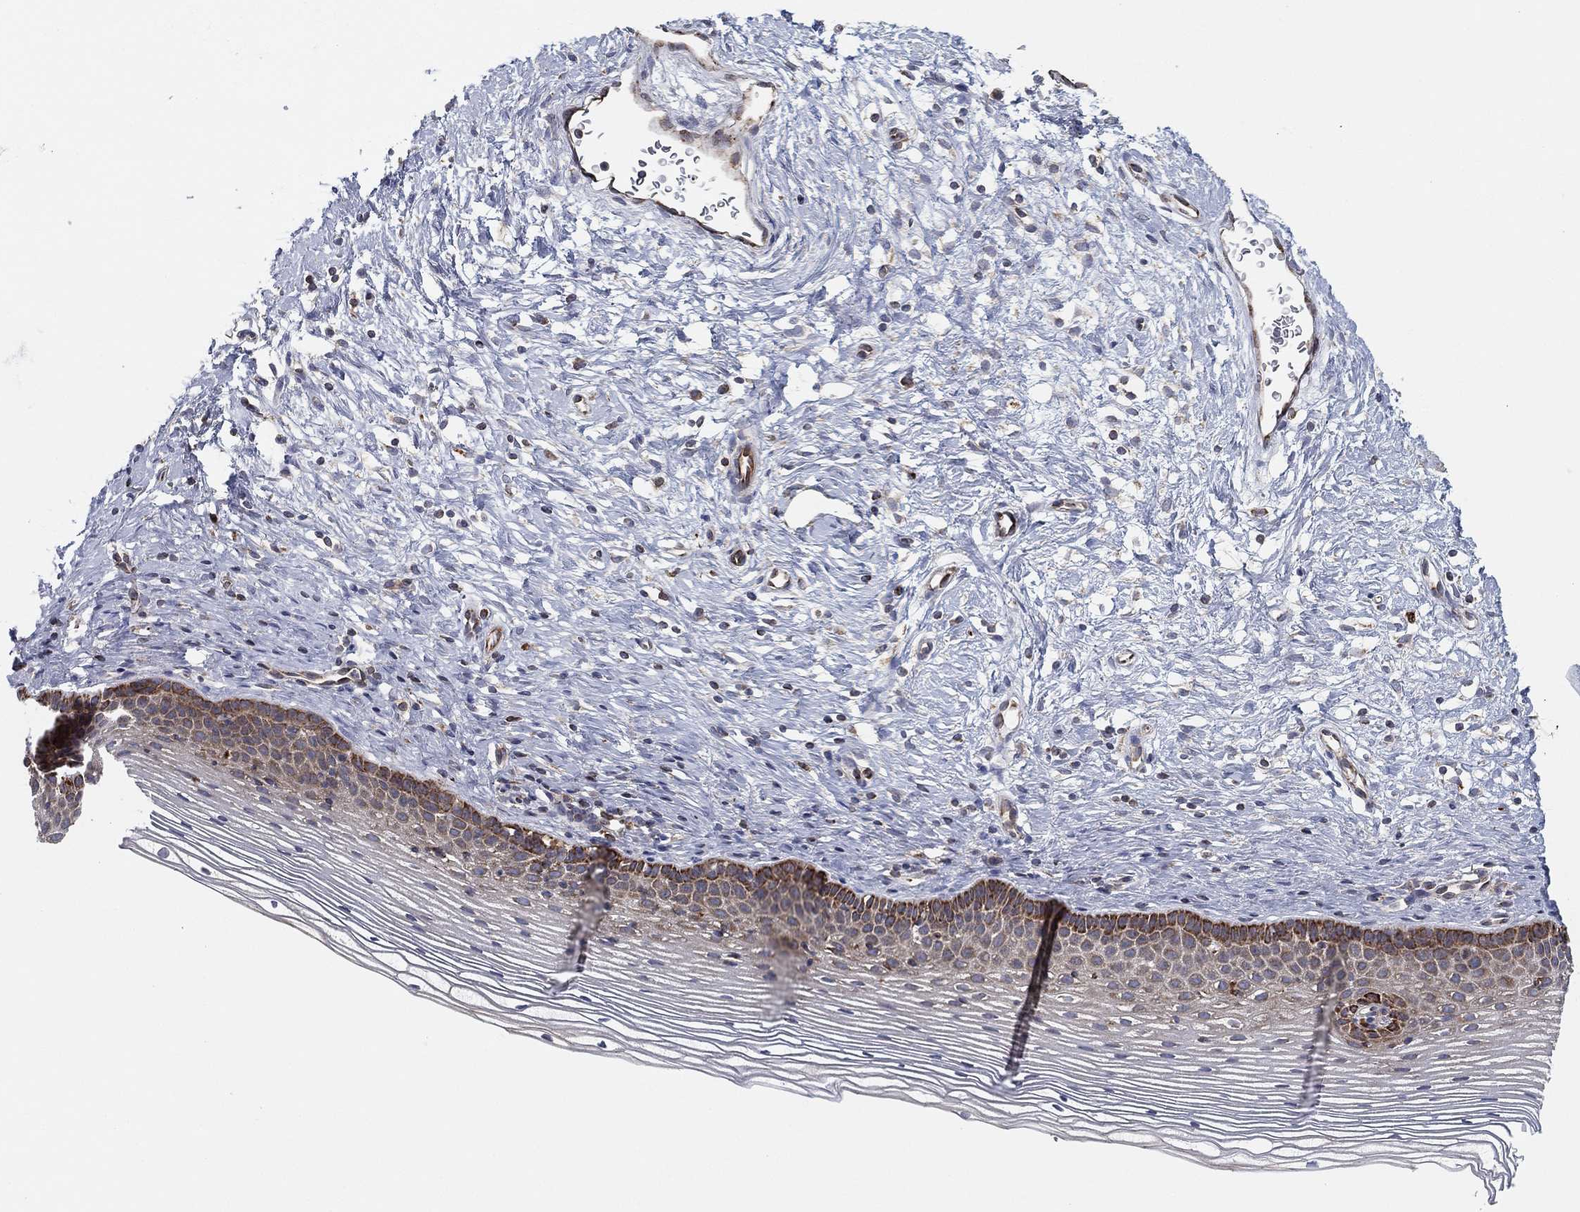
{"staining": {"intensity": "strong", "quantity": "<25%", "location": "cytoplasmic/membranous"}, "tissue": "cervix", "cell_type": "Squamous epithelial cells", "image_type": "normal", "snomed": [{"axis": "morphology", "description": "Normal tissue, NOS"}, {"axis": "topography", "description": "Cervix"}], "caption": "Immunohistochemistry photomicrograph of normal cervix stained for a protein (brown), which shows medium levels of strong cytoplasmic/membranous expression in about <25% of squamous epithelial cells.", "gene": "CYB5B", "patient": {"sex": "female", "age": 39}}